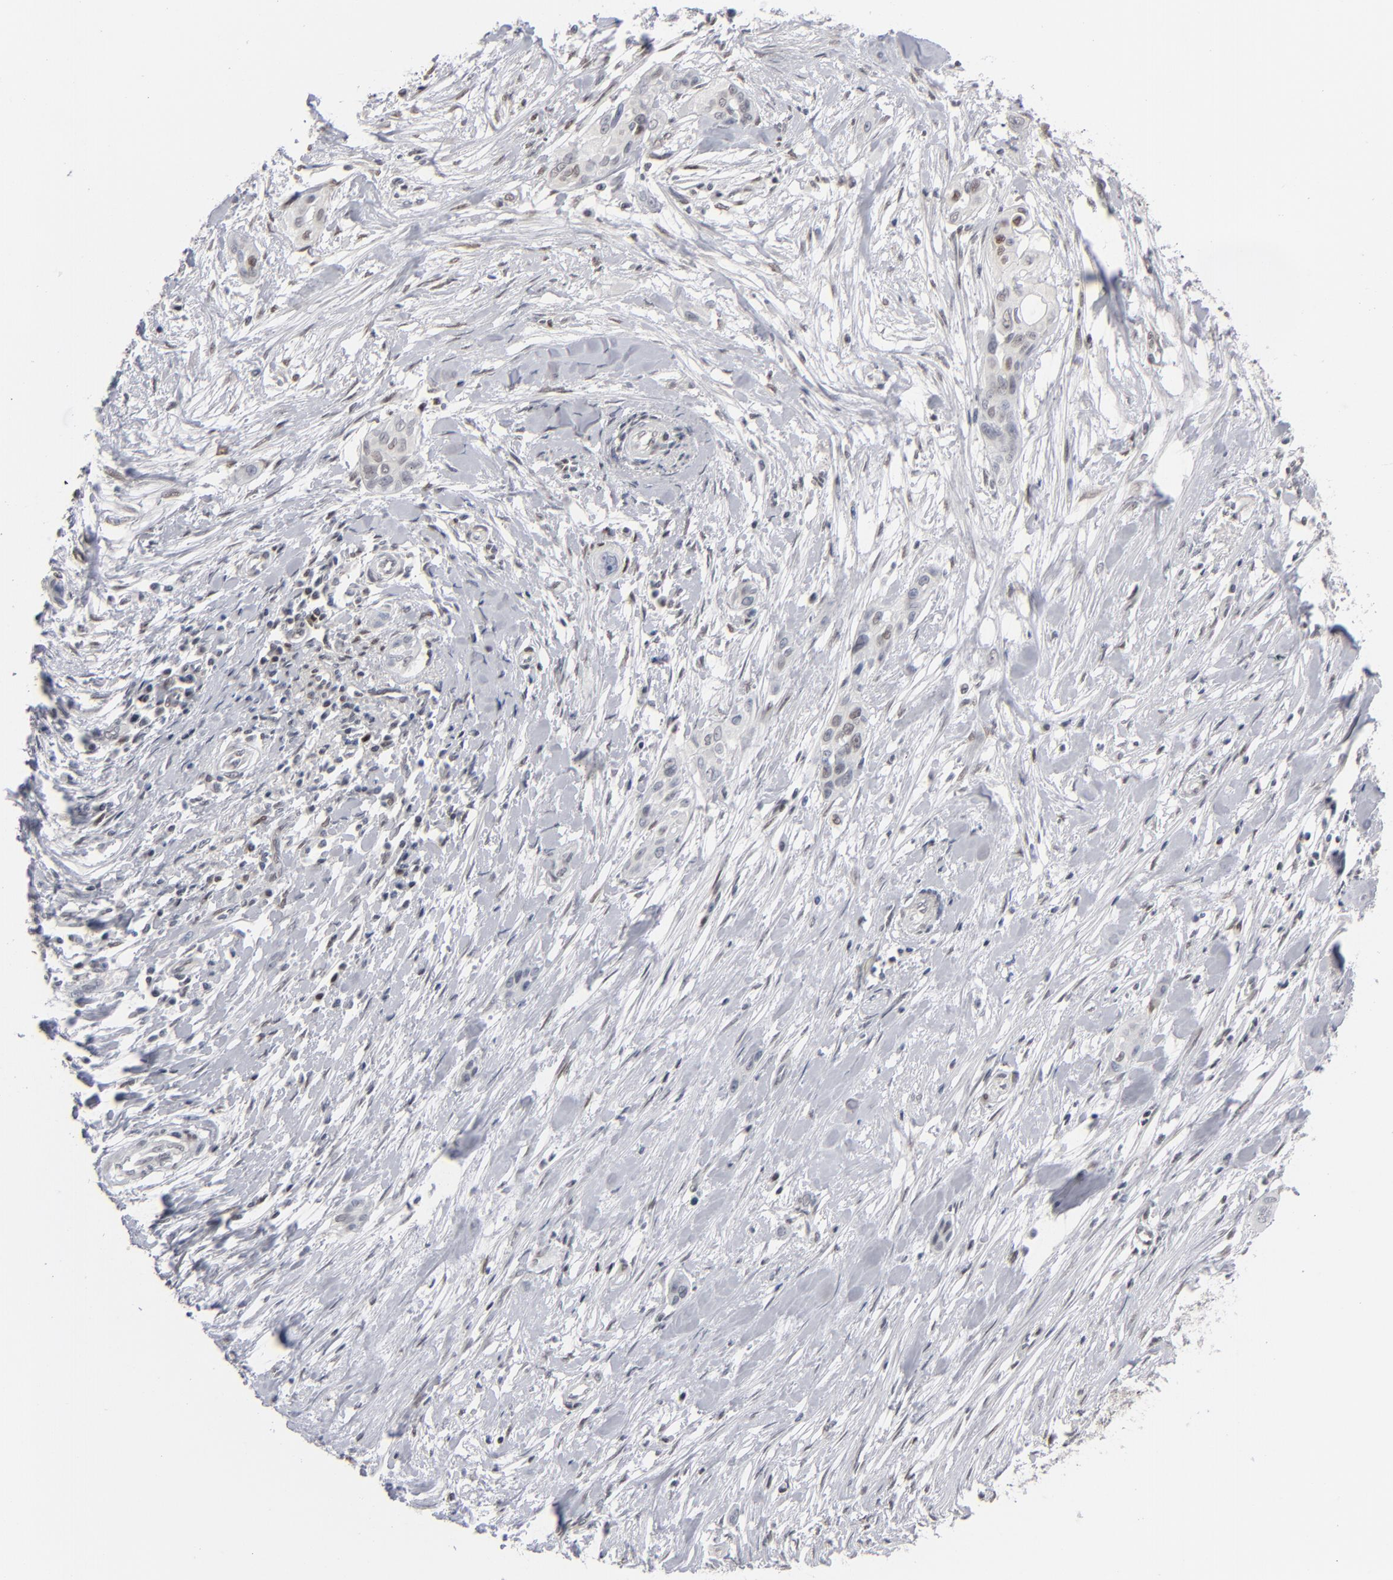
{"staining": {"intensity": "negative", "quantity": "none", "location": "none"}, "tissue": "pancreatic cancer", "cell_type": "Tumor cells", "image_type": "cancer", "snomed": [{"axis": "morphology", "description": "Adenocarcinoma, NOS"}, {"axis": "topography", "description": "Pancreas"}], "caption": "IHC photomicrograph of neoplastic tissue: pancreatic adenocarcinoma stained with DAB (3,3'-diaminobenzidine) reveals no significant protein expression in tumor cells. (Stains: DAB (3,3'-diaminobenzidine) IHC with hematoxylin counter stain, Microscopy: brightfield microscopy at high magnification).", "gene": "IRF9", "patient": {"sex": "female", "age": 60}}